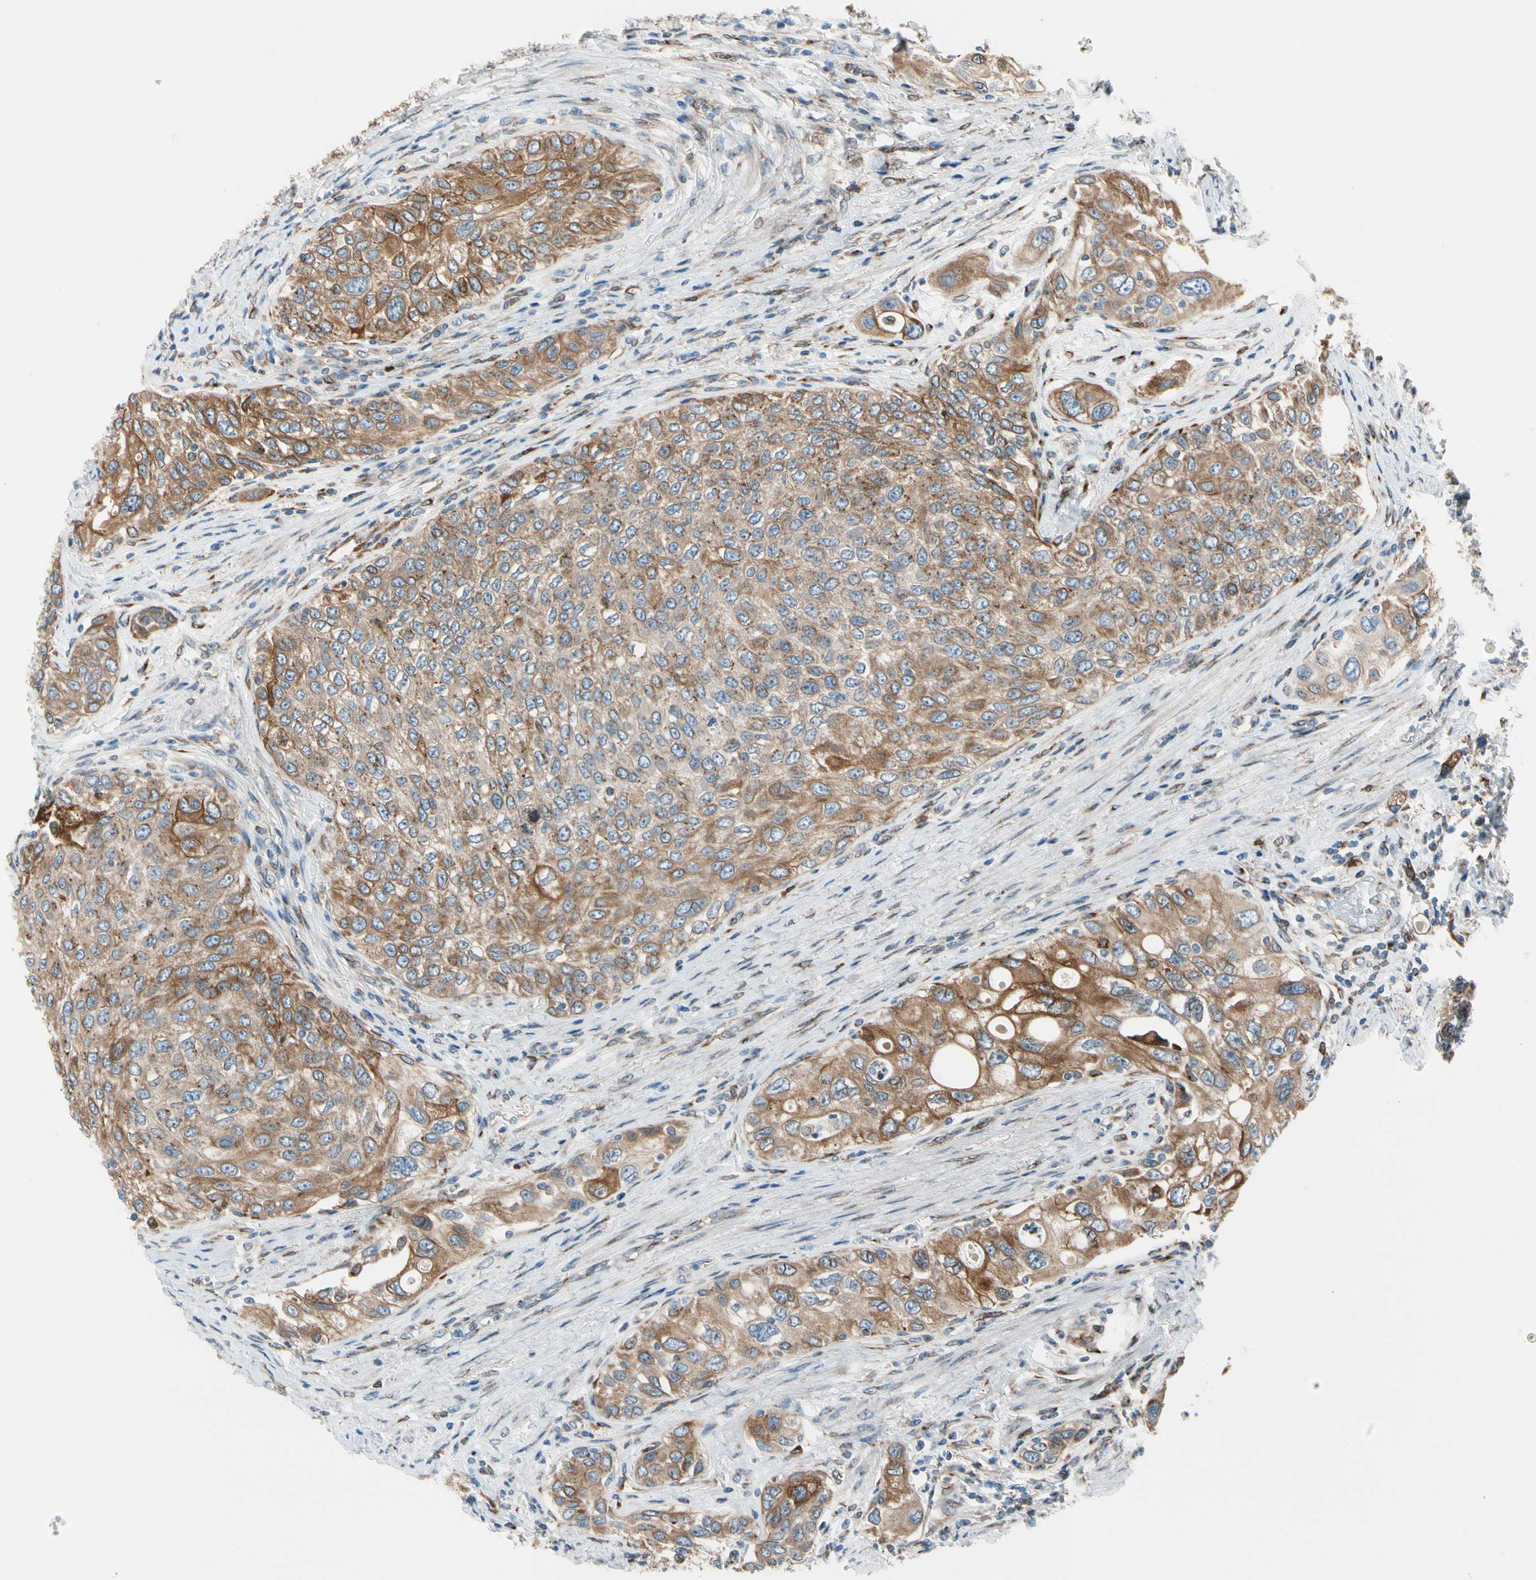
{"staining": {"intensity": "moderate", "quantity": ">75%", "location": "cytoplasmic/membranous"}, "tissue": "urothelial cancer", "cell_type": "Tumor cells", "image_type": "cancer", "snomed": [{"axis": "morphology", "description": "Urothelial carcinoma, High grade"}, {"axis": "topography", "description": "Urinary bladder"}], "caption": "A micrograph of high-grade urothelial carcinoma stained for a protein shows moderate cytoplasmic/membranous brown staining in tumor cells.", "gene": "NUCB1", "patient": {"sex": "female", "age": 56}}